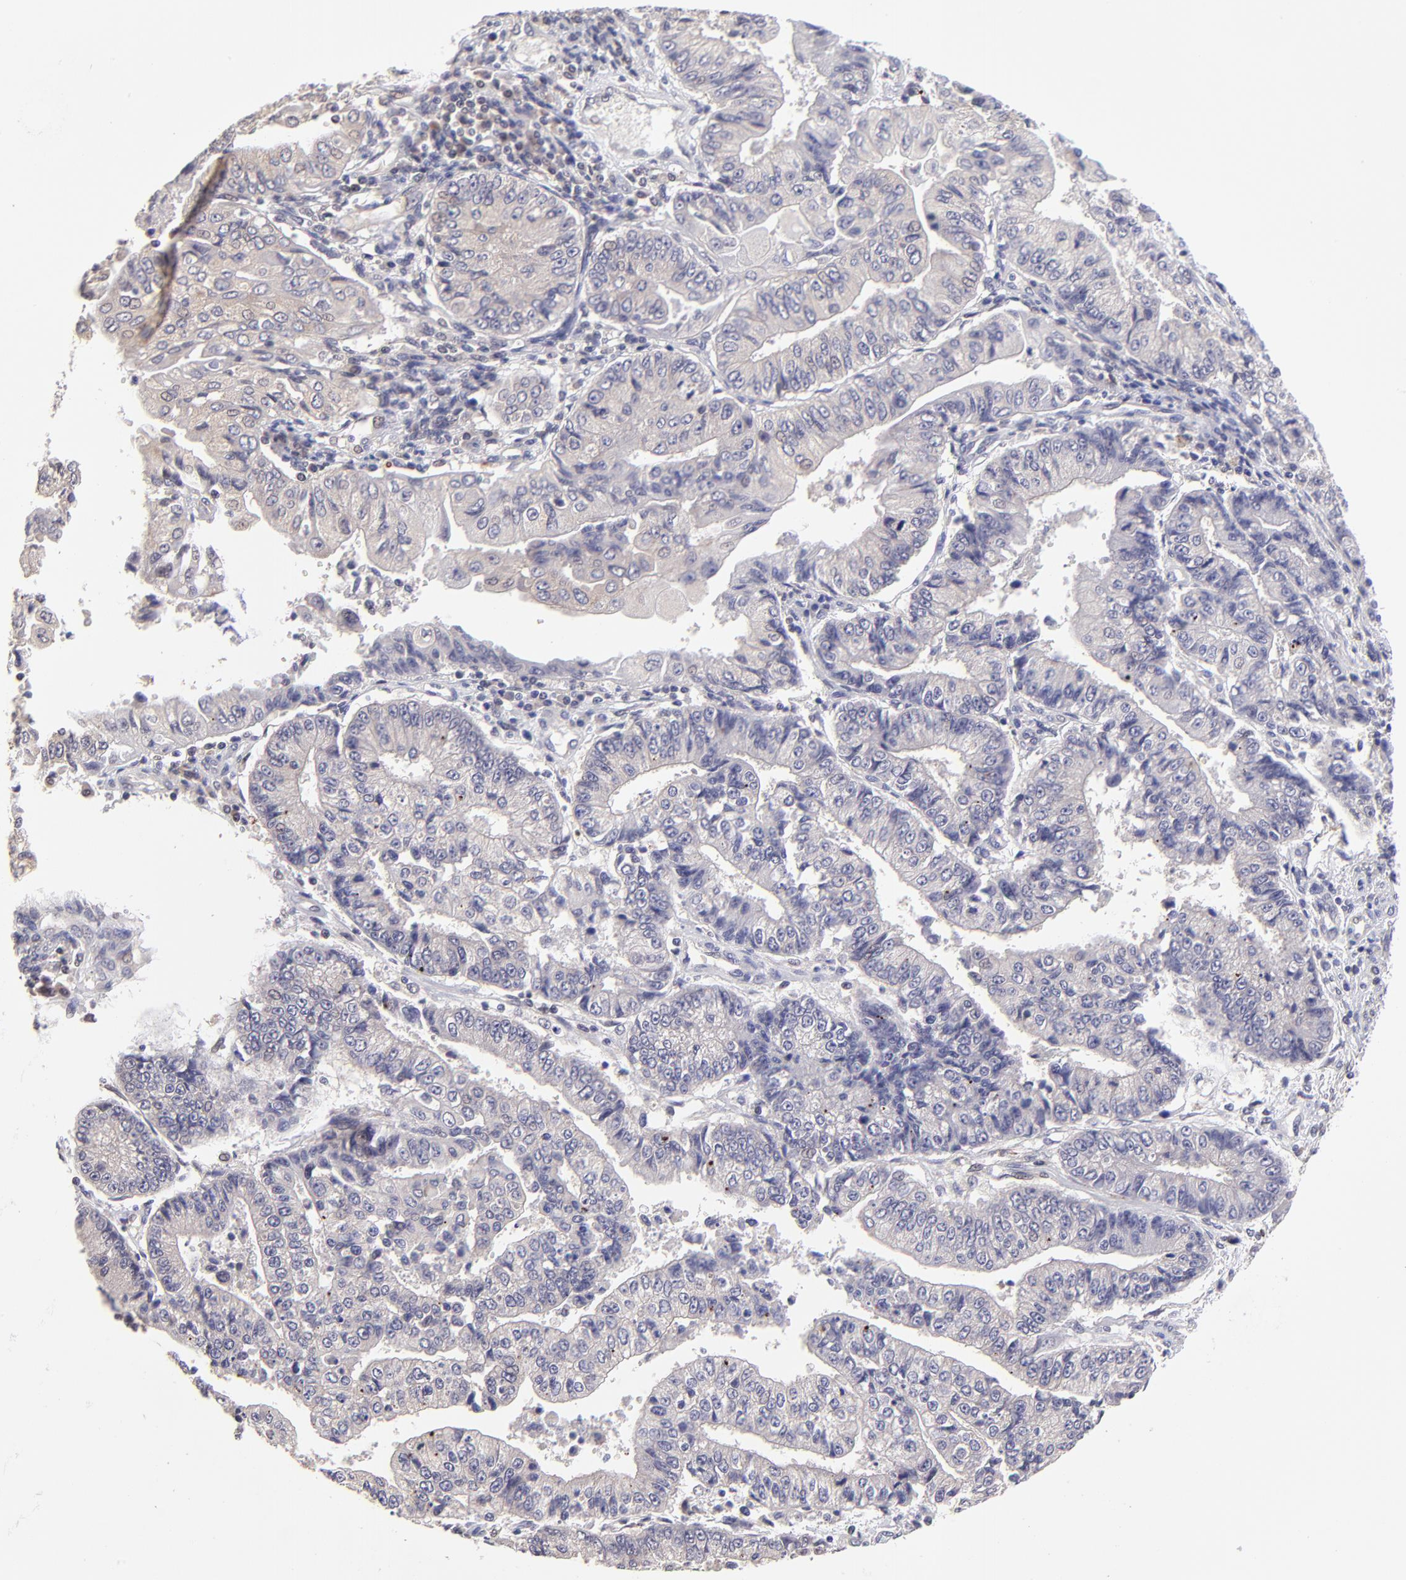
{"staining": {"intensity": "negative", "quantity": "none", "location": "none"}, "tissue": "endometrial cancer", "cell_type": "Tumor cells", "image_type": "cancer", "snomed": [{"axis": "morphology", "description": "Adenocarcinoma, NOS"}, {"axis": "topography", "description": "Endometrium"}], "caption": "Protein analysis of endometrial cancer (adenocarcinoma) demonstrates no significant expression in tumor cells.", "gene": "NSF", "patient": {"sex": "female", "age": 75}}